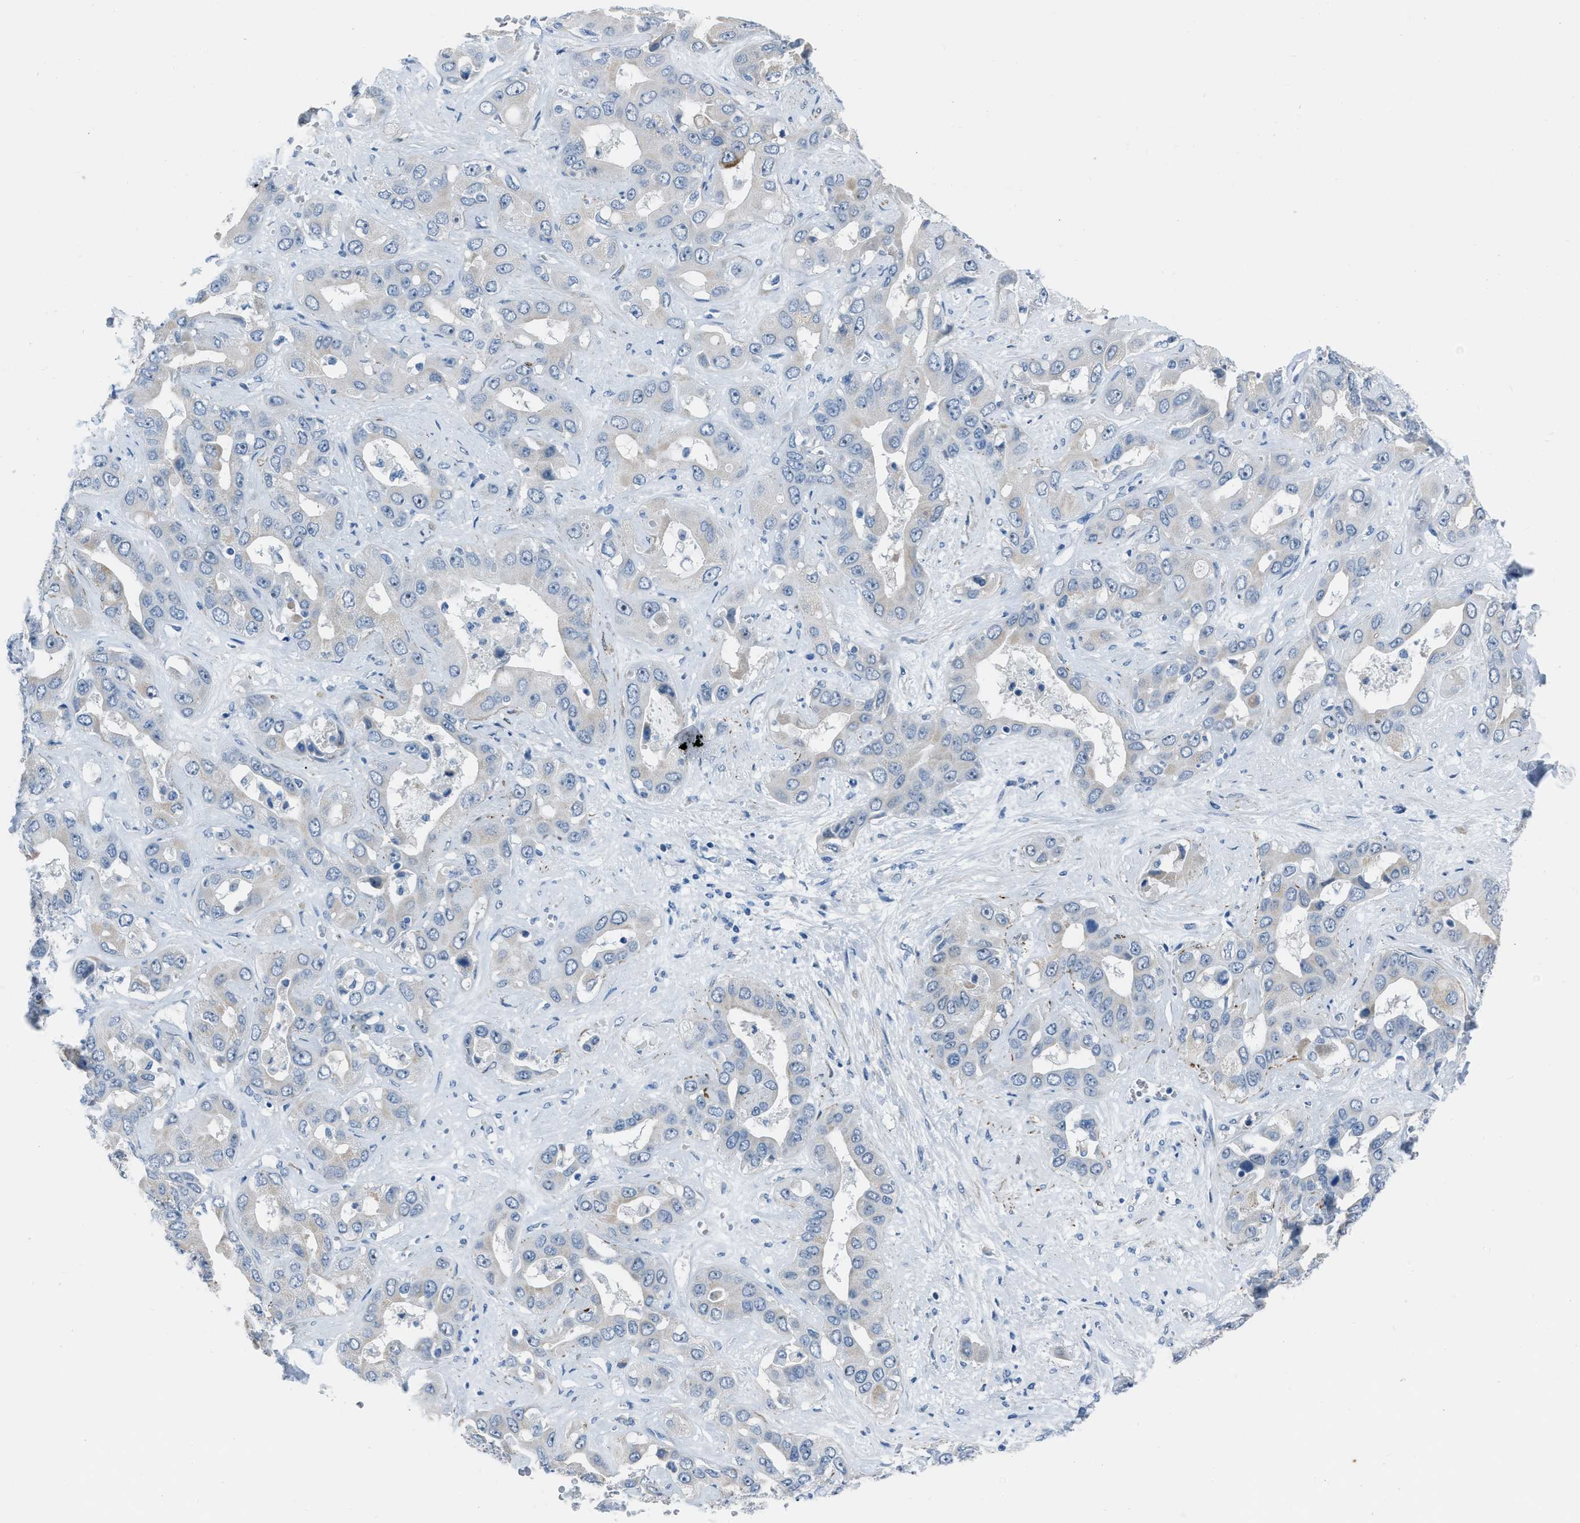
{"staining": {"intensity": "negative", "quantity": "none", "location": "none"}, "tissue": "liver cancer", "cell_type": "Tumor cells", "image_type": "cancer", "snomed": [{"axis": "morphology", "description": "Cholangiocarcinoma"}, {"axis": "topography", "description": "Liver"}], "caption": "The immunohistochemistry micrograph has no significant expression in tumor cells of liver cholangiocarcinoma tissue.", "gene": "SPATC1L", "patient": {"sex": "female", "age": 52}}